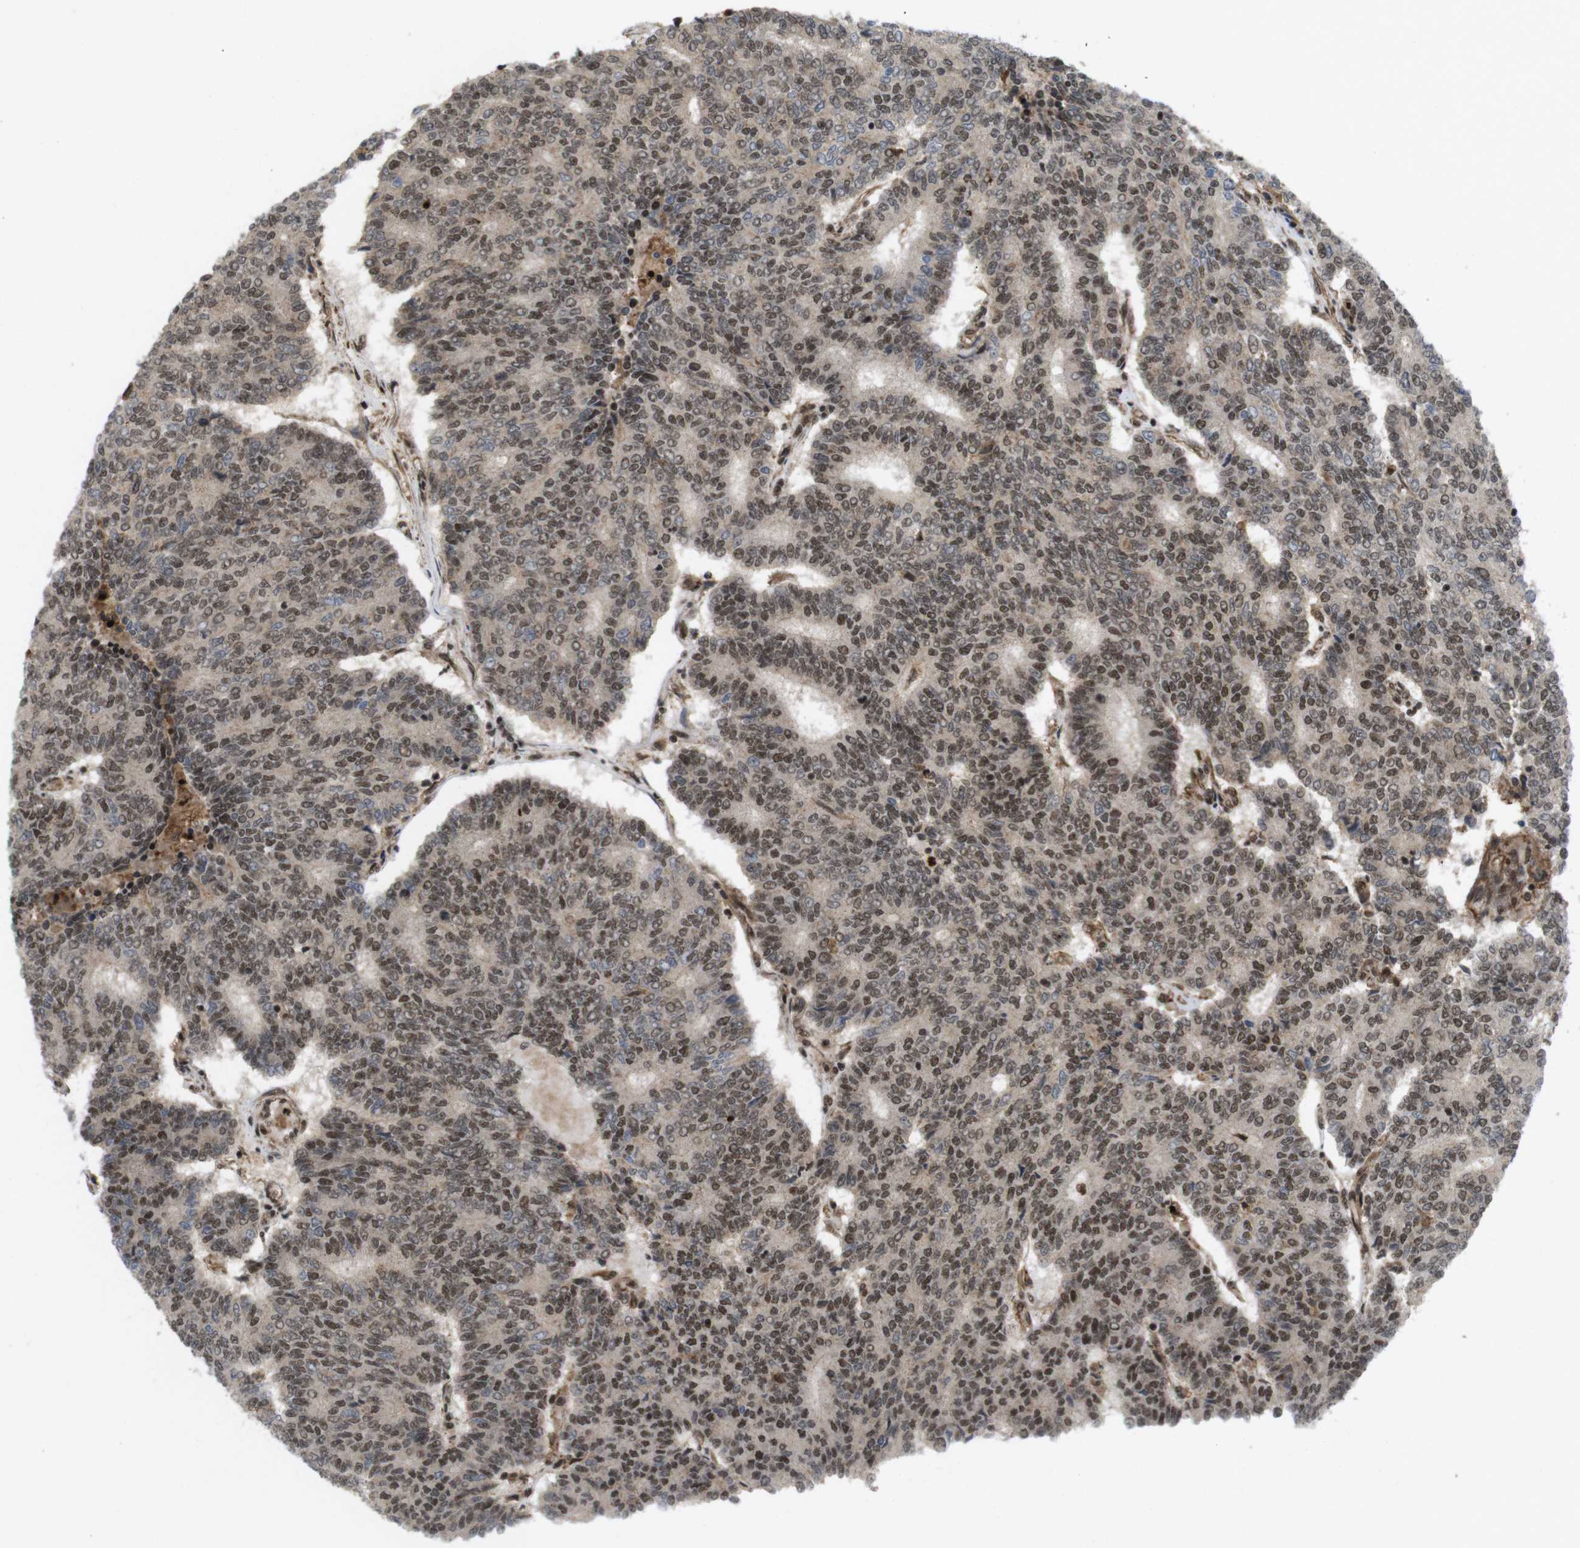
{"staining": {"intensity": "moderate", "quantity": ">75%", "location": "nuclear"}, "tissue": "prostate cancer", "cell_type": "Tumor cells", "image_type": "cancer", "snomed": [{"axis": "morphology", "description": "Normal tissue, NOS"}, {"axis": "morphology", "description": "Adenocarcinoma, High grade"}, {"axis": "topography", "description": "Prostate"}, {"axis": "topography", "description": "Seminal veicle"}], "caption": "High-magnification brightfield microscopy of adenocarcinoma (high-grade) (prostate) stained with DAB (brown) and counterstained with hematoxylin (blue). tumor cells exhibit moderate nuclear expression is appreciated in about>75% of cells. (Stains: DAB in brown, nuclei in blue, Microscopy: brightfield microscopy at high magnification).", "gene": "SP2", "patient": {"sex": "male", "age": 55}}